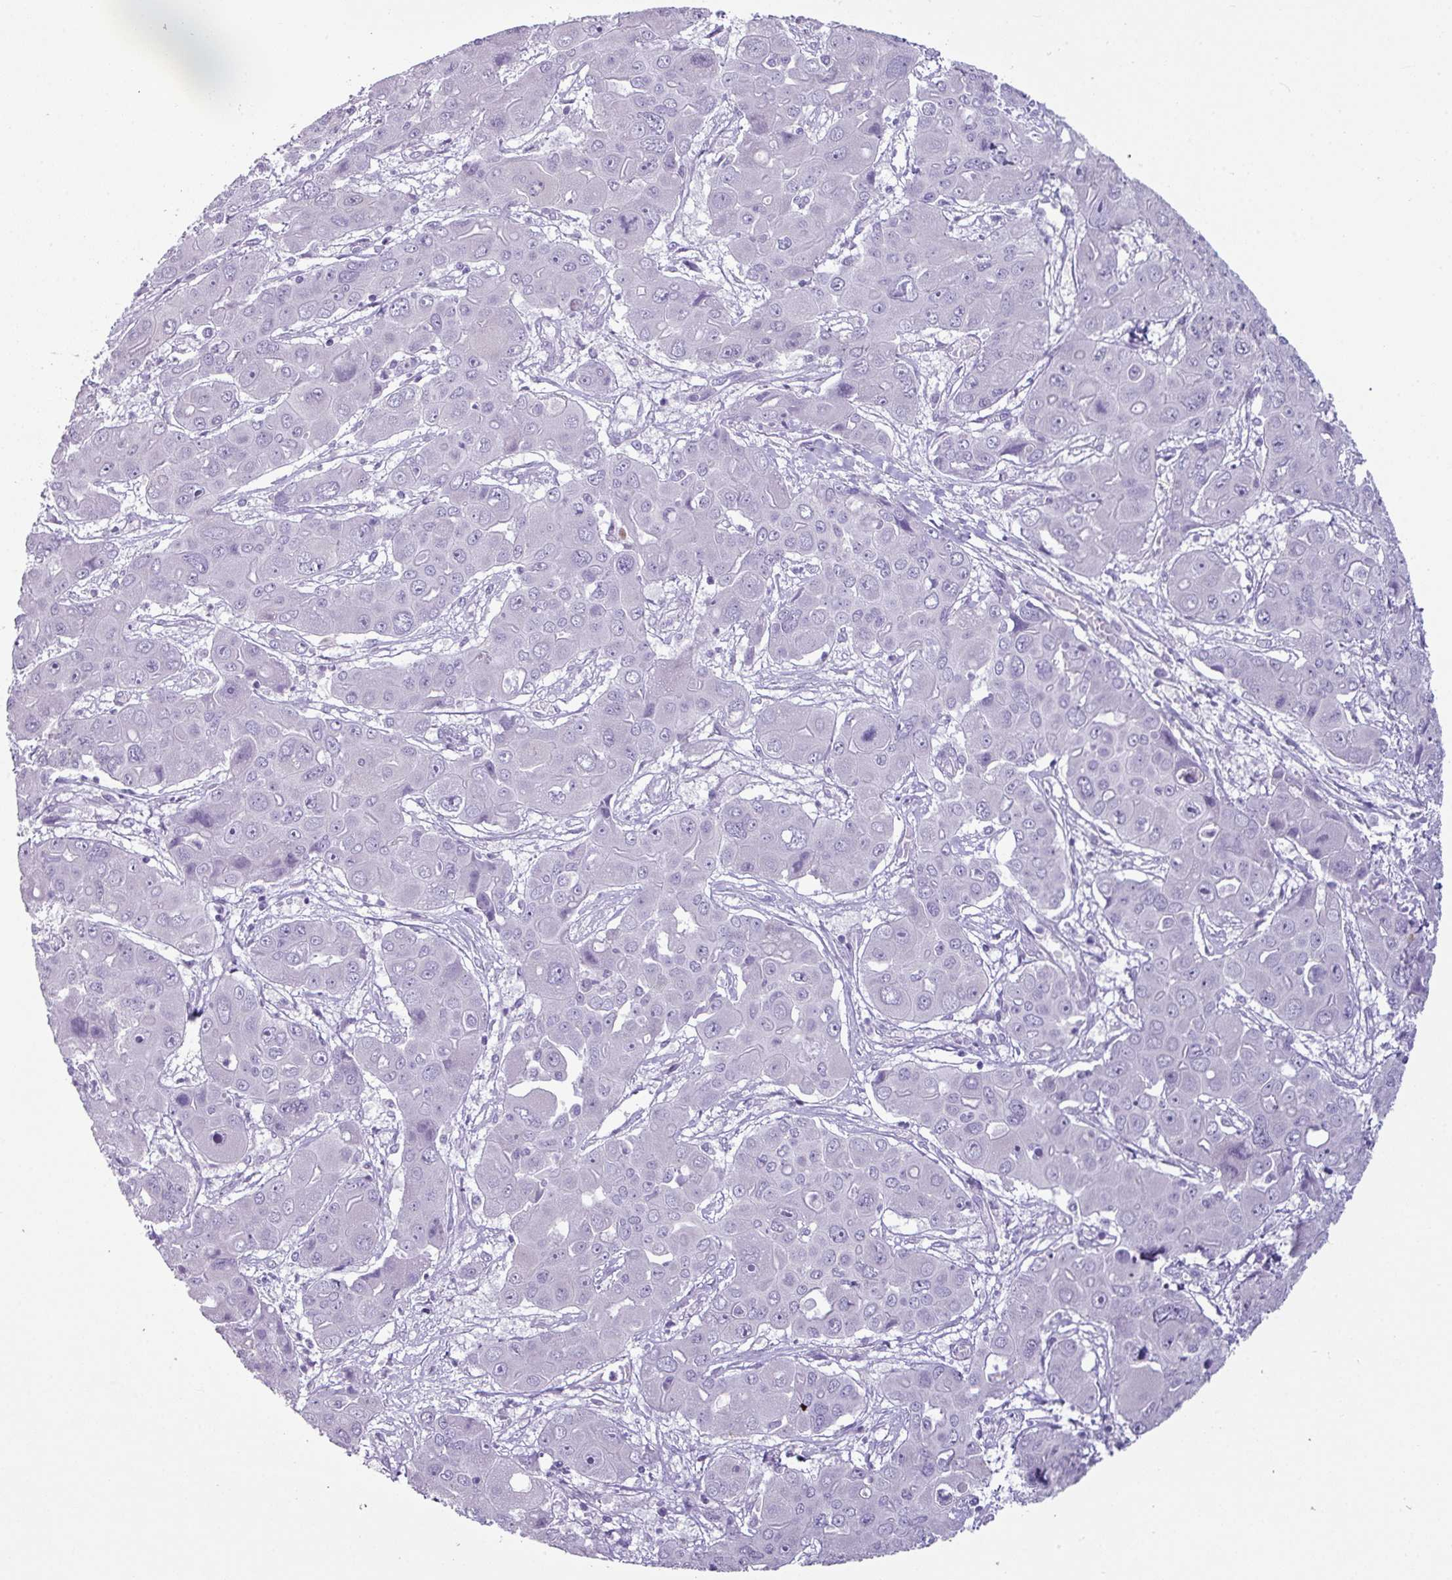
{"staining": {"intensity": "negative", "quantity": "none", "location": "none"}, "tissue": "liver cancer", "cell_type": "Tumor cells", "image_type": "cancer", "snomed": [{"axis": "morphology", "description": "Cholangiocarcinoma"}, {"axis": "topography", "description": "Liver"}], "caption": "Immunohistochemistry photomicrograph of liver cholangiocarcinoma stained for a protein (brown), which reveals no expression in tumor cells.", "gene": "TTLL12", "patient": {"sex": "male", "age": 67}}